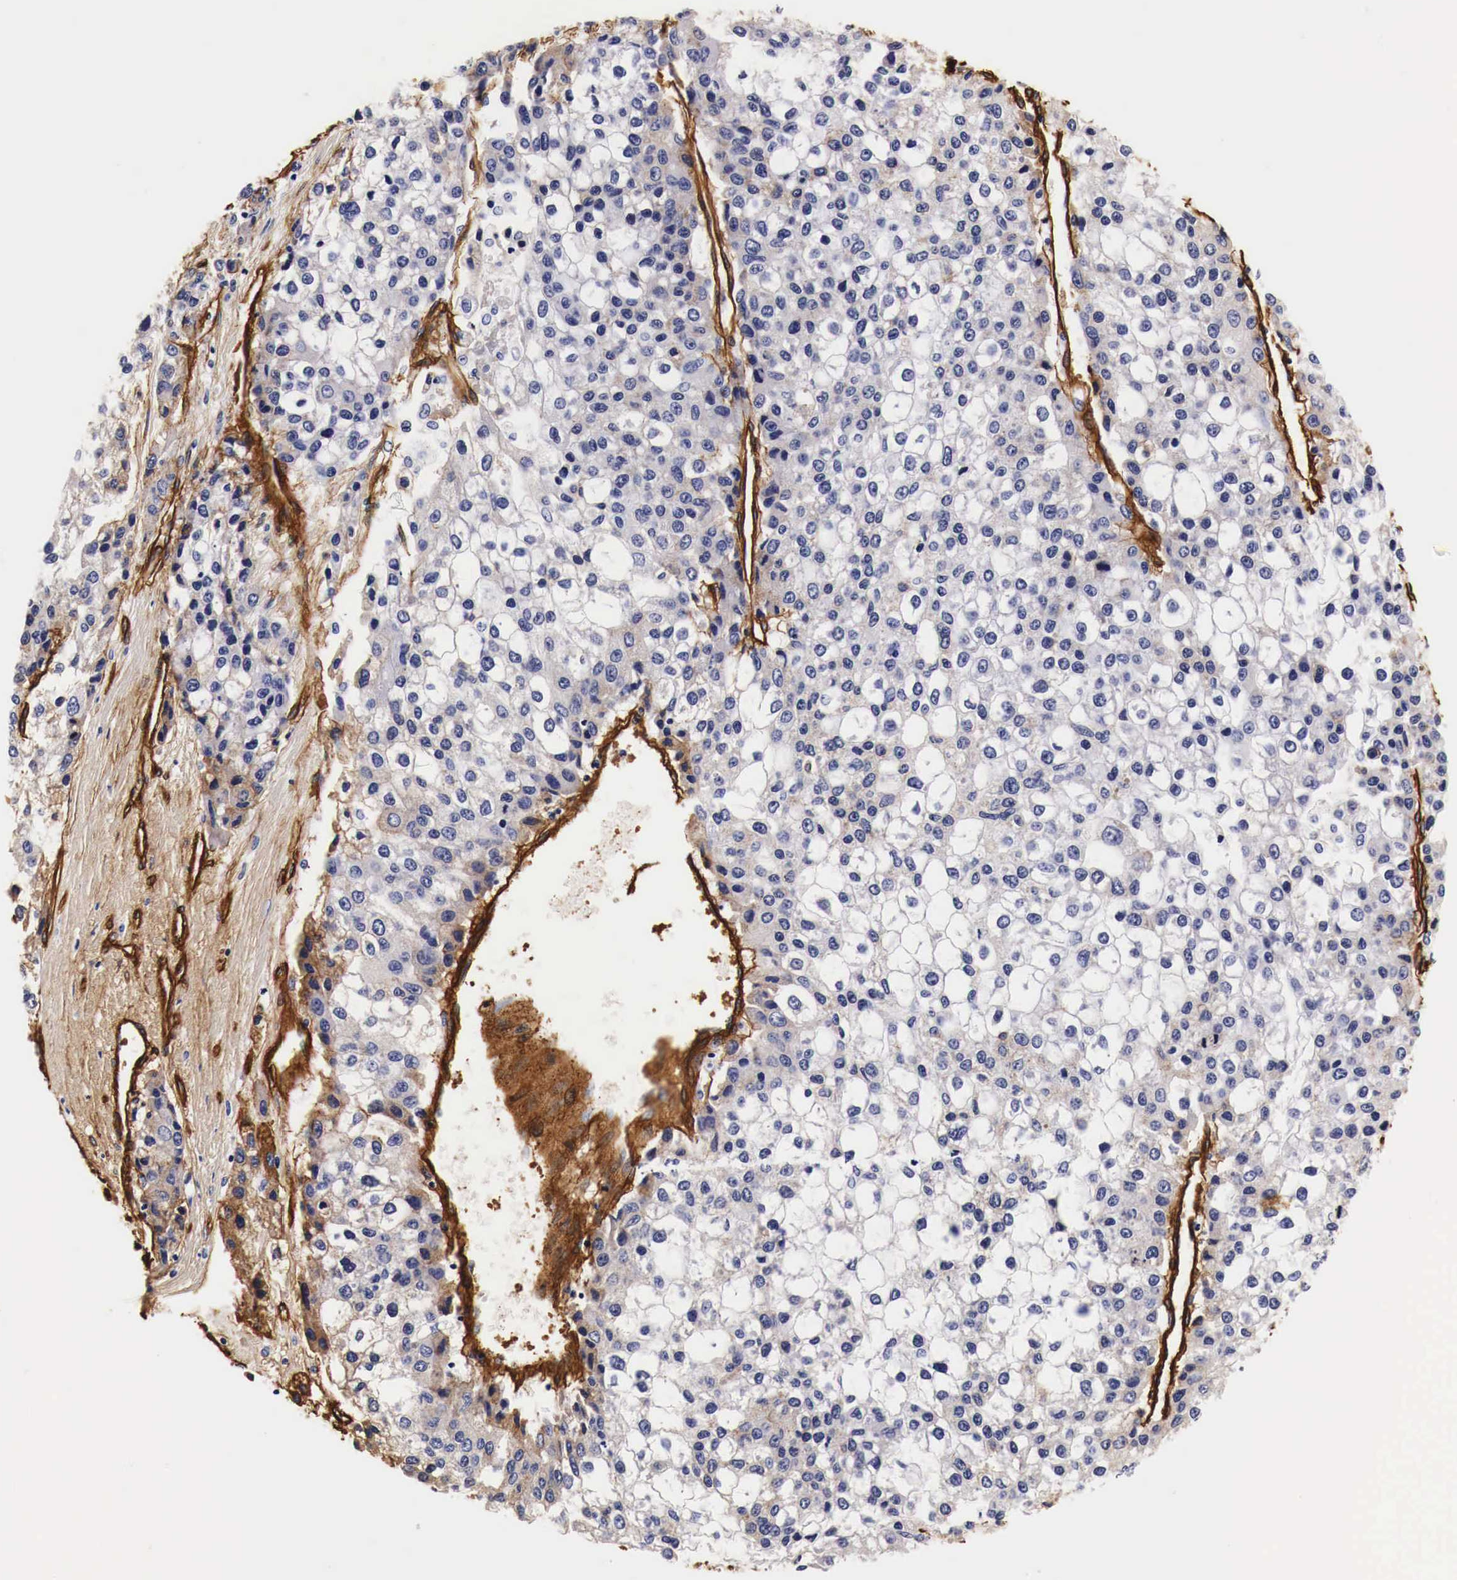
{"staining": {"intensity": "moderate", "quantity": "25%-75%", "location": "cytoplasmic/membranous"}, "tissue": "liver cancer", "cell_type": "Tumor cells", "image_type": "cancer", "snomed": [{"axis": "morphology", "description": "Carcinoma, Hepatocellular, NOS"}, {"axis": "topography", "description": "Liver"}], "caption": "The photomicrograph exhibits staining of liver cancer (hepatocellular carcinoma), revealing moderate cytoplasmic/membranous protein staining (brown color) within tumor cells.", "gene": "LAMB2", "patient": {"sex": "female", "age": 66}}